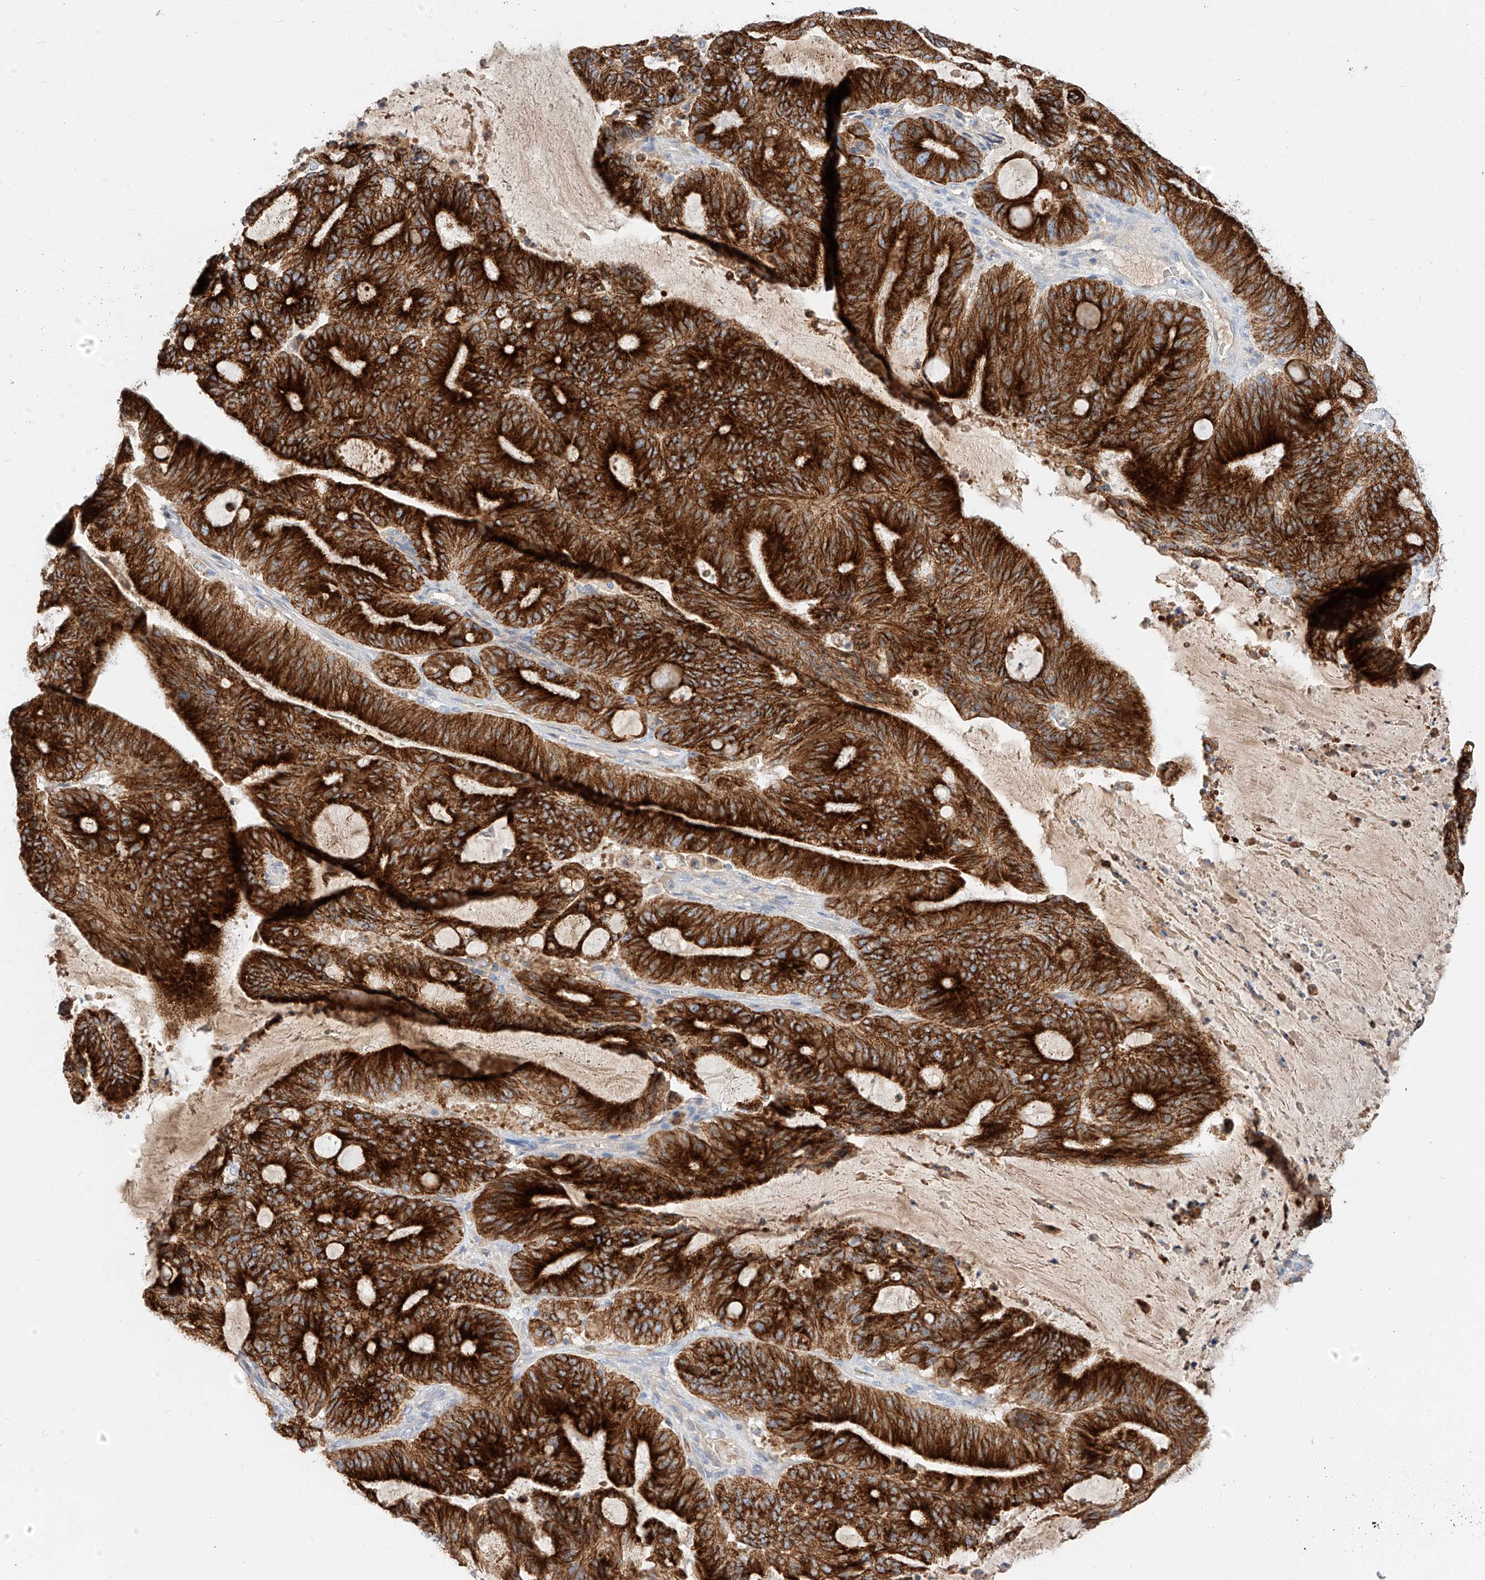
{"staining": {"intensity": "strong", "quantity": ">75%", "location": "cytoplasmic/membranous"}, "tissue": "liver cancer", "cell_type": "Tumor cells", "image_type": "cancer", "snomed": [{"axis": "morphology", "description": "Normal tissue, NOS"}, {"axis": "morphology", "description": "Cholangiocarcinoma"}, {"axis": "topography", "description": "Liver"}, {"axis": "topography", "description": "Peripheral nerve tissue"}], "caption": "Liver cancer (cholangiocarcinoma) stained with a protein marker shows strong staining in tumor cells.", "gene": "MAP7", "patient": {"sex": "female", "age": 73}}